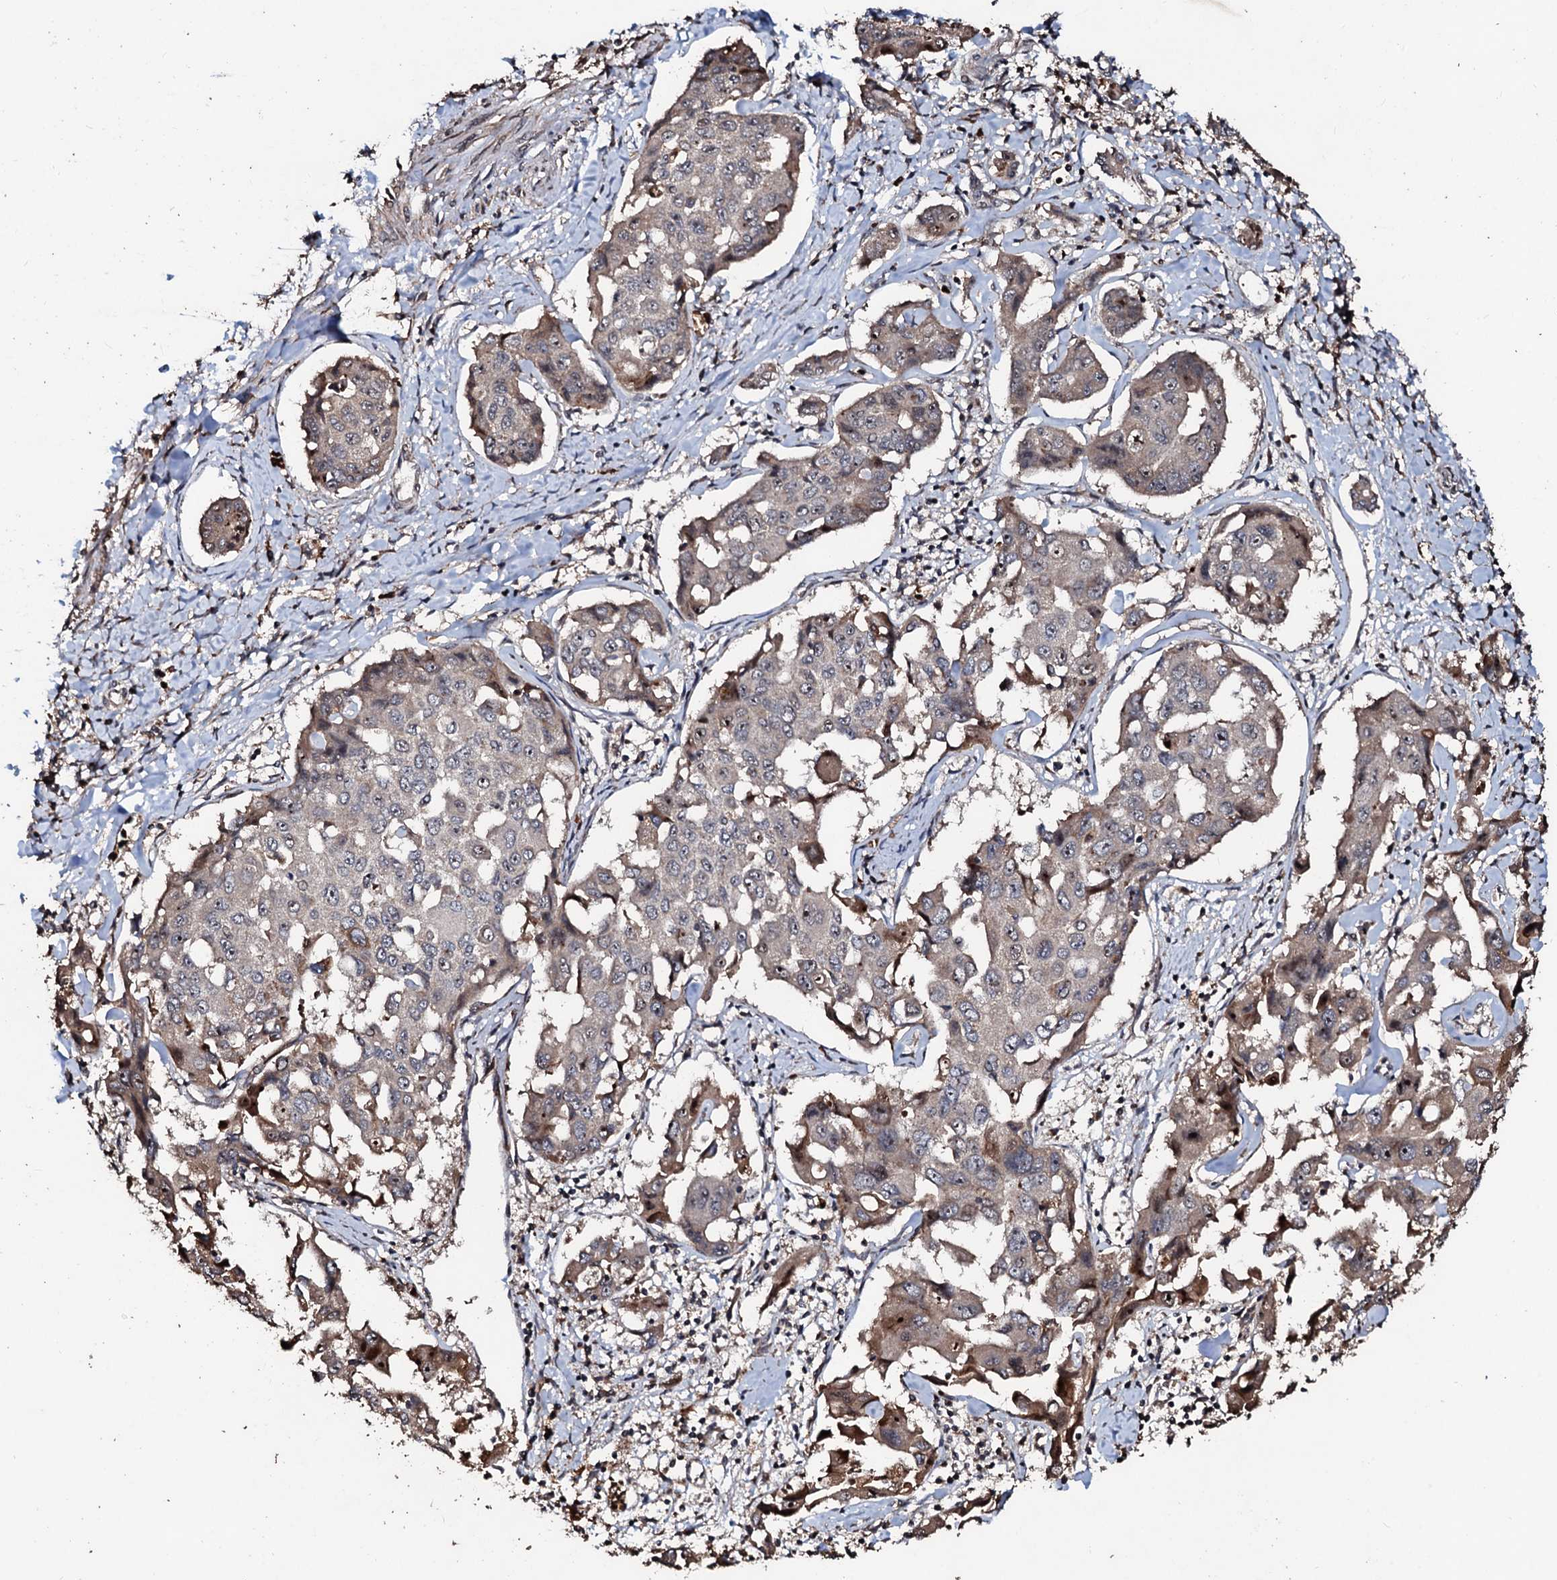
{"staining": {"intensity": "moderate", "quantity": ">75%", "location": "cytoplasmic/membranous,nuclear"}, "tissue": "liver cancer", "cell_type": "Tumor cells", "image_type": "cancer", "snomed": [{"axis": "morphology", "description": "Cholangiocarcinoma"}, {"axis": "topography", "description": "Liver"}], "caption": "Protein analysis of cholangiocarcinoma (liver) tissue reveals moderate cytoplasmic/membranous and nuclear expression in about >75% of tumor cells.", "gene": "SUPT7L", "patient": {"sex": "male", "age": 59}}